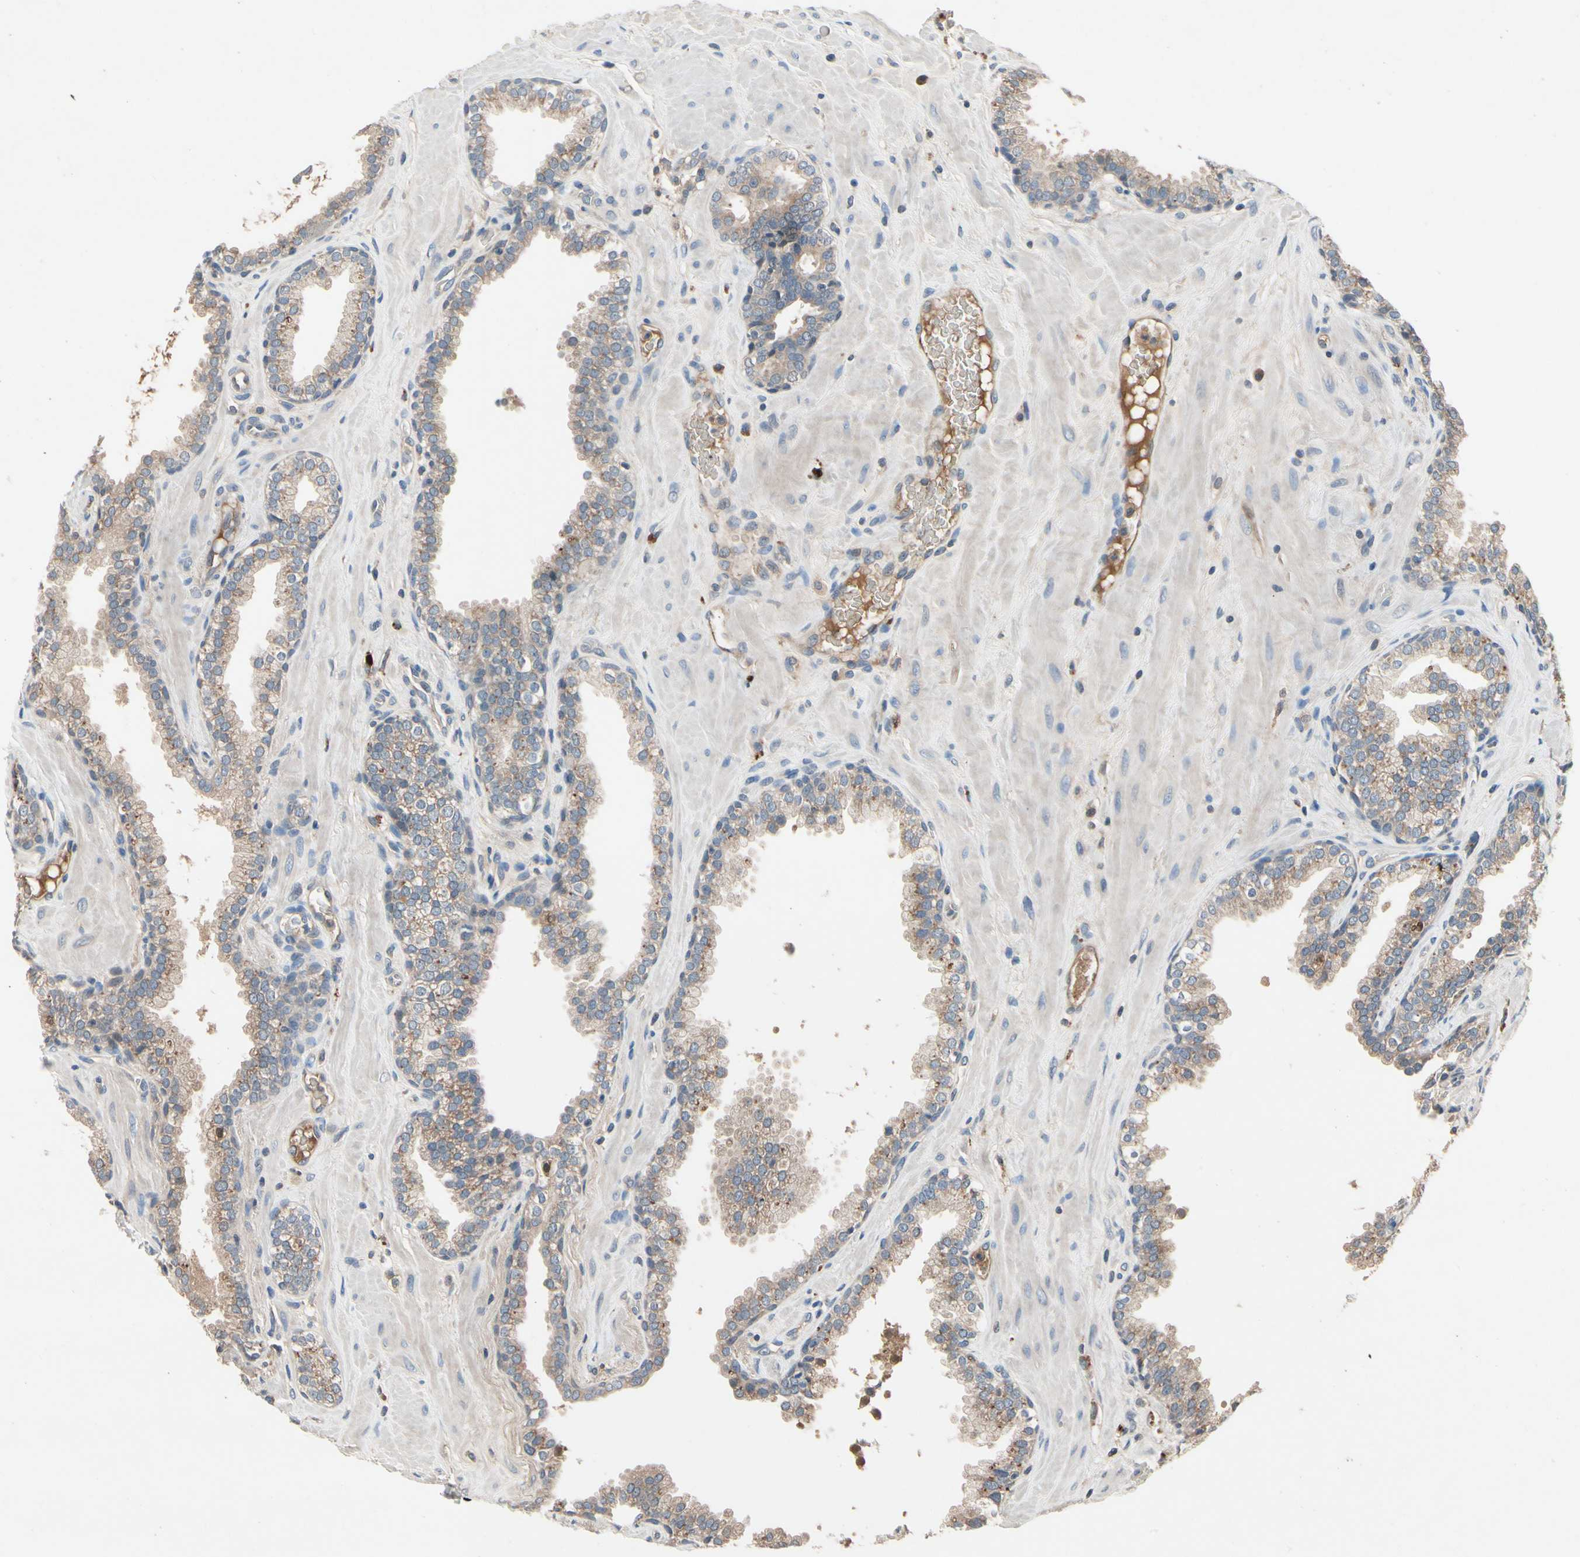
{"staining": {"intensity": "weak", "quantity": "25%-75%", "location": "cytoplasmic/membranous"}, "tissue": "prostate", "cell_type": "Glandular cells", "image_type": "normal", "snomed": [{"axis": "morphology", "description": "Normal tissue, NOS"}, {"axis": "topography", "description": "Prostate"}], "caption": "Protein expression analysis of normal prostate displays weak cytoplasmic/membranous positivity in approximately 25%-75% of glandular cells. Ihc stains the protein in brown and the nuclei are stained blue.", "gene": "IL1RL1", "patient": {"sex": "male", "age": 51}}